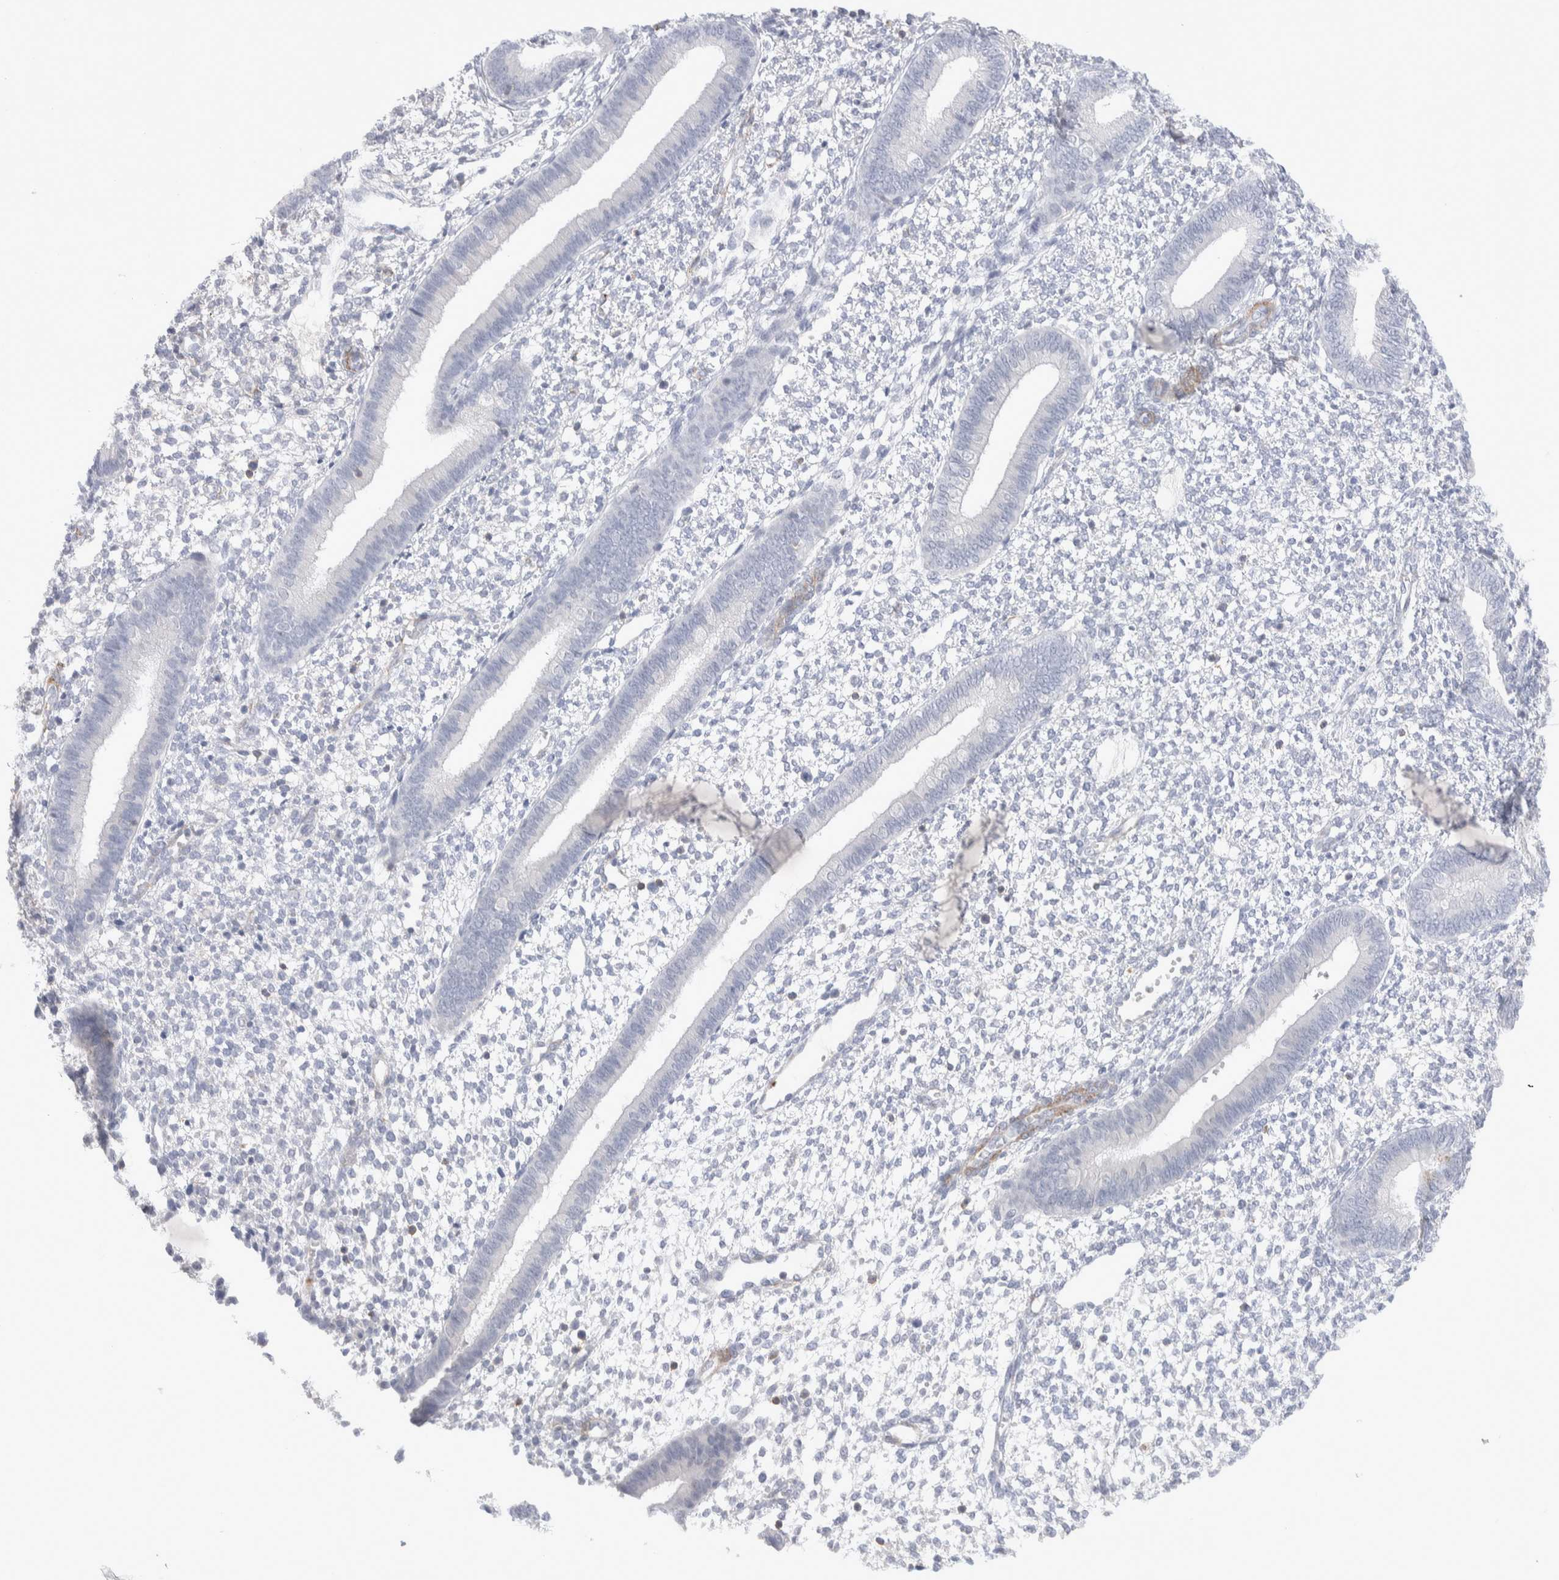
{"staining": {"intensity": "negative", "quantity": "none", "location": "none"}, "tissue": "endometrium", "cell_type": "Cells in endometrial stroma", "image_type": "normal", "snomed": [{"axis": "morphology", "description": "Normal tissue, NOS"}, {"axis": "topography", "description": "Endometrium"}], "caption": "IHC micrograph of unremarkable endometrium: endometrium stained with DAB (3,3'-diaminobenzidine) displays no significant protein staining in cells in endometrial stroma.", "gene": "SEPTIN4", "patient": {"sex": "female", "age": 46}}